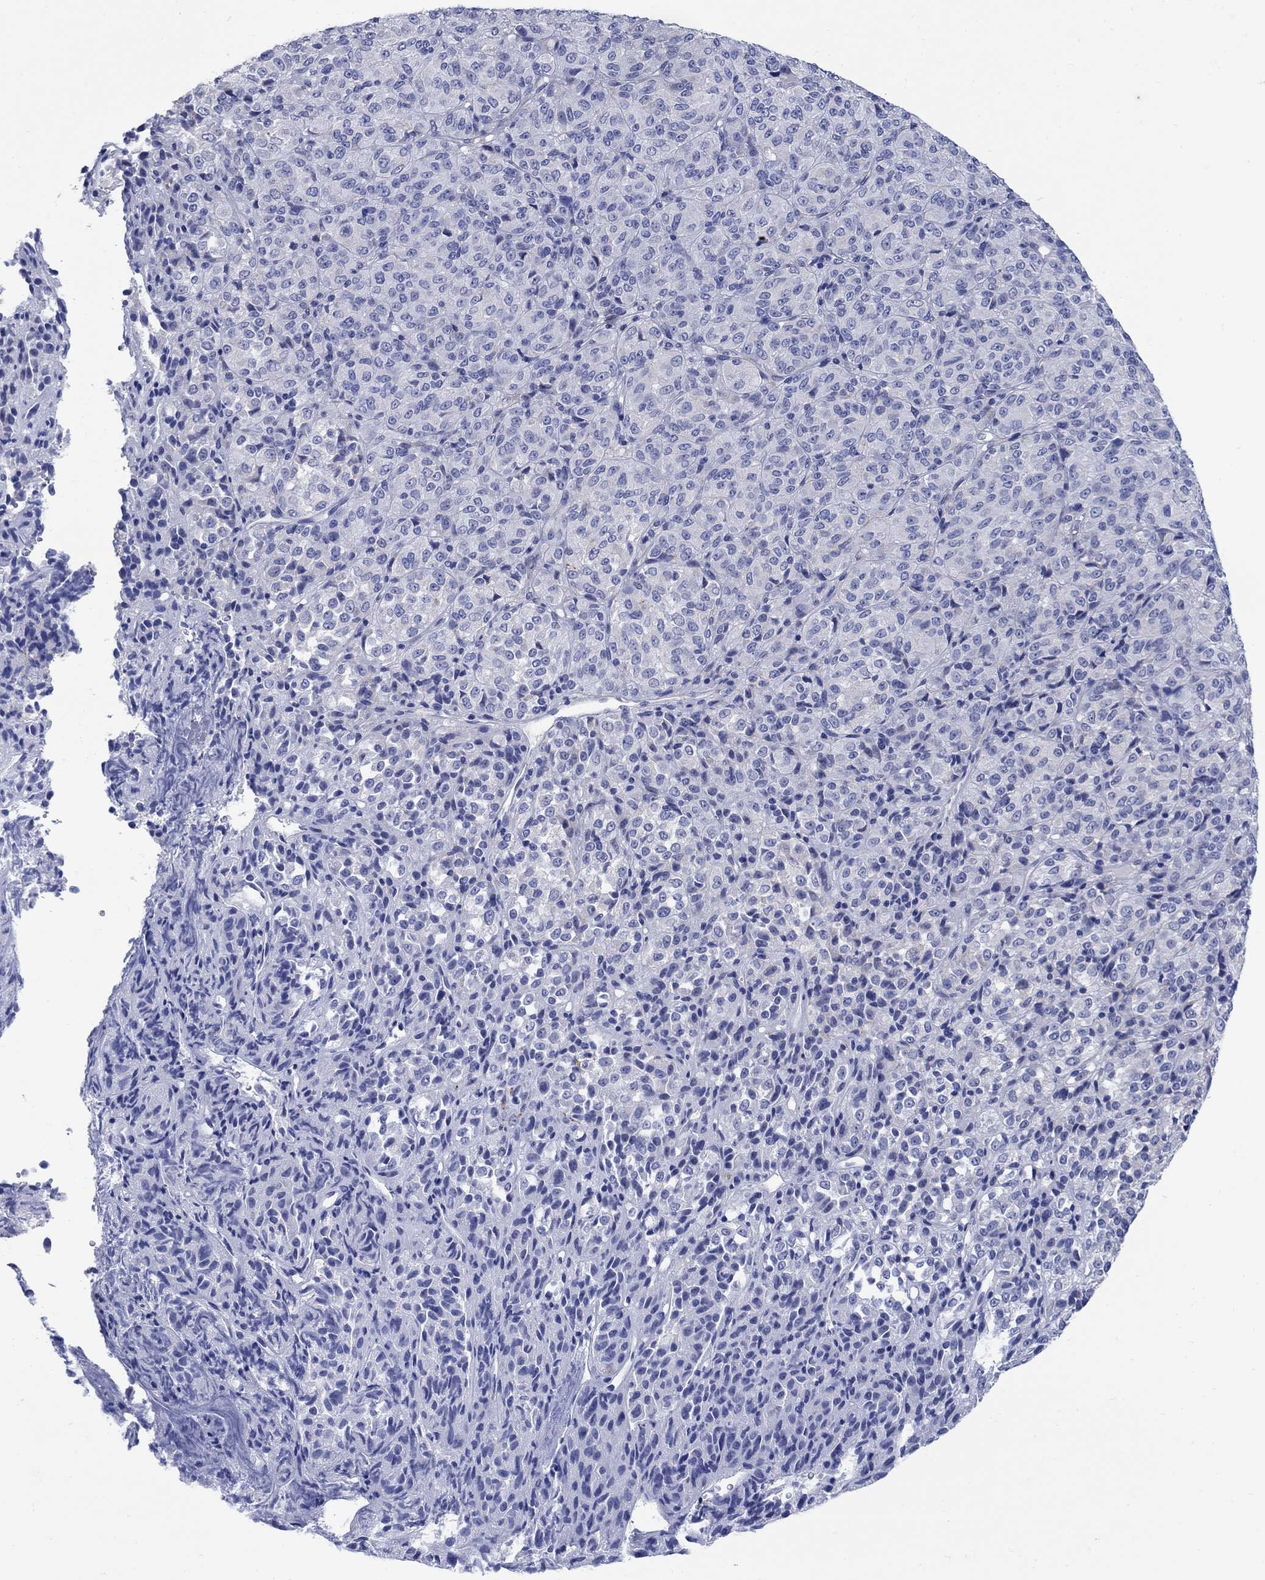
{"staining": {"intensity": "negative", "quantity": "none", "location": "none"}, "tissue": "melanoma", "cell_type": "Tumor cells", "image_type": "cancer", "snomed": [{"axis": "morphology", "description": "Malignant melanoma, Metastatic site"}, {"axis": "topography", "description": "Brain"}], "caption": "Immunohistochemistry image of melanoma stained for a protein (brown), which shows no staining in tumor cells. Brightfield microscopy of immunohistochemistry stained with DAB (3,3'-diaminobenzidine) (brown) and hematoxylin (blue), captured at high magnification.", "gene": "REEP2", "patient": {"sex": "female", "age": 56}}